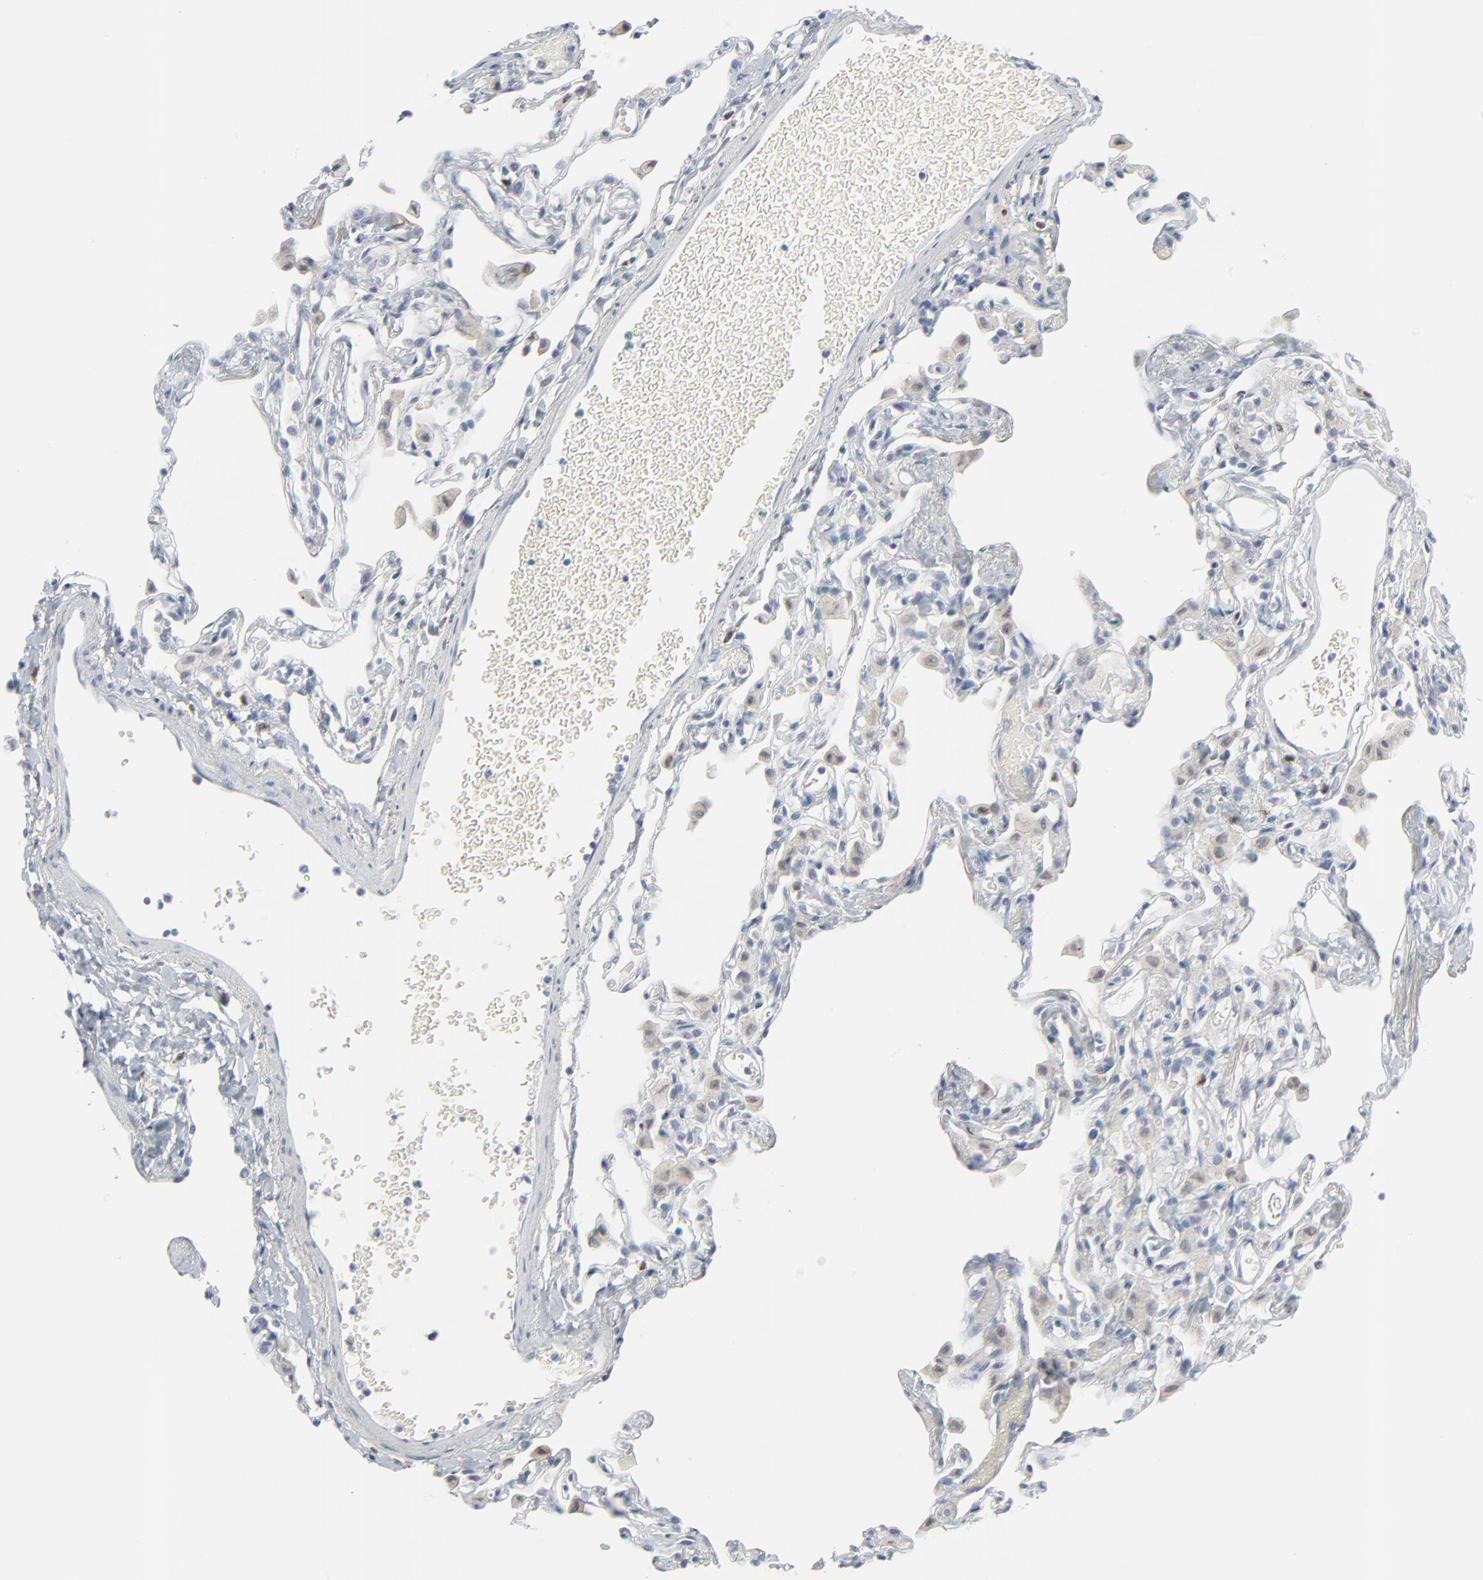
{"staining": {"intensity": "negative", "quantity": "none", "location": "none"}, "tissue": "lung", "cell_type": "Alveolar cells", "image_type": "normal", "snomed": [{"axis": "morphology", "description": "Normal tissue, NOS"}, {"axis": "topography", "description": "Lung"}], "caption": "Histopathology image shows no significant protein expression in alveolar cells of unremarkable lung. Nuclei are stained in blue.", "gene": "MITF", "patient": {"sex": "female", "age": 49}}